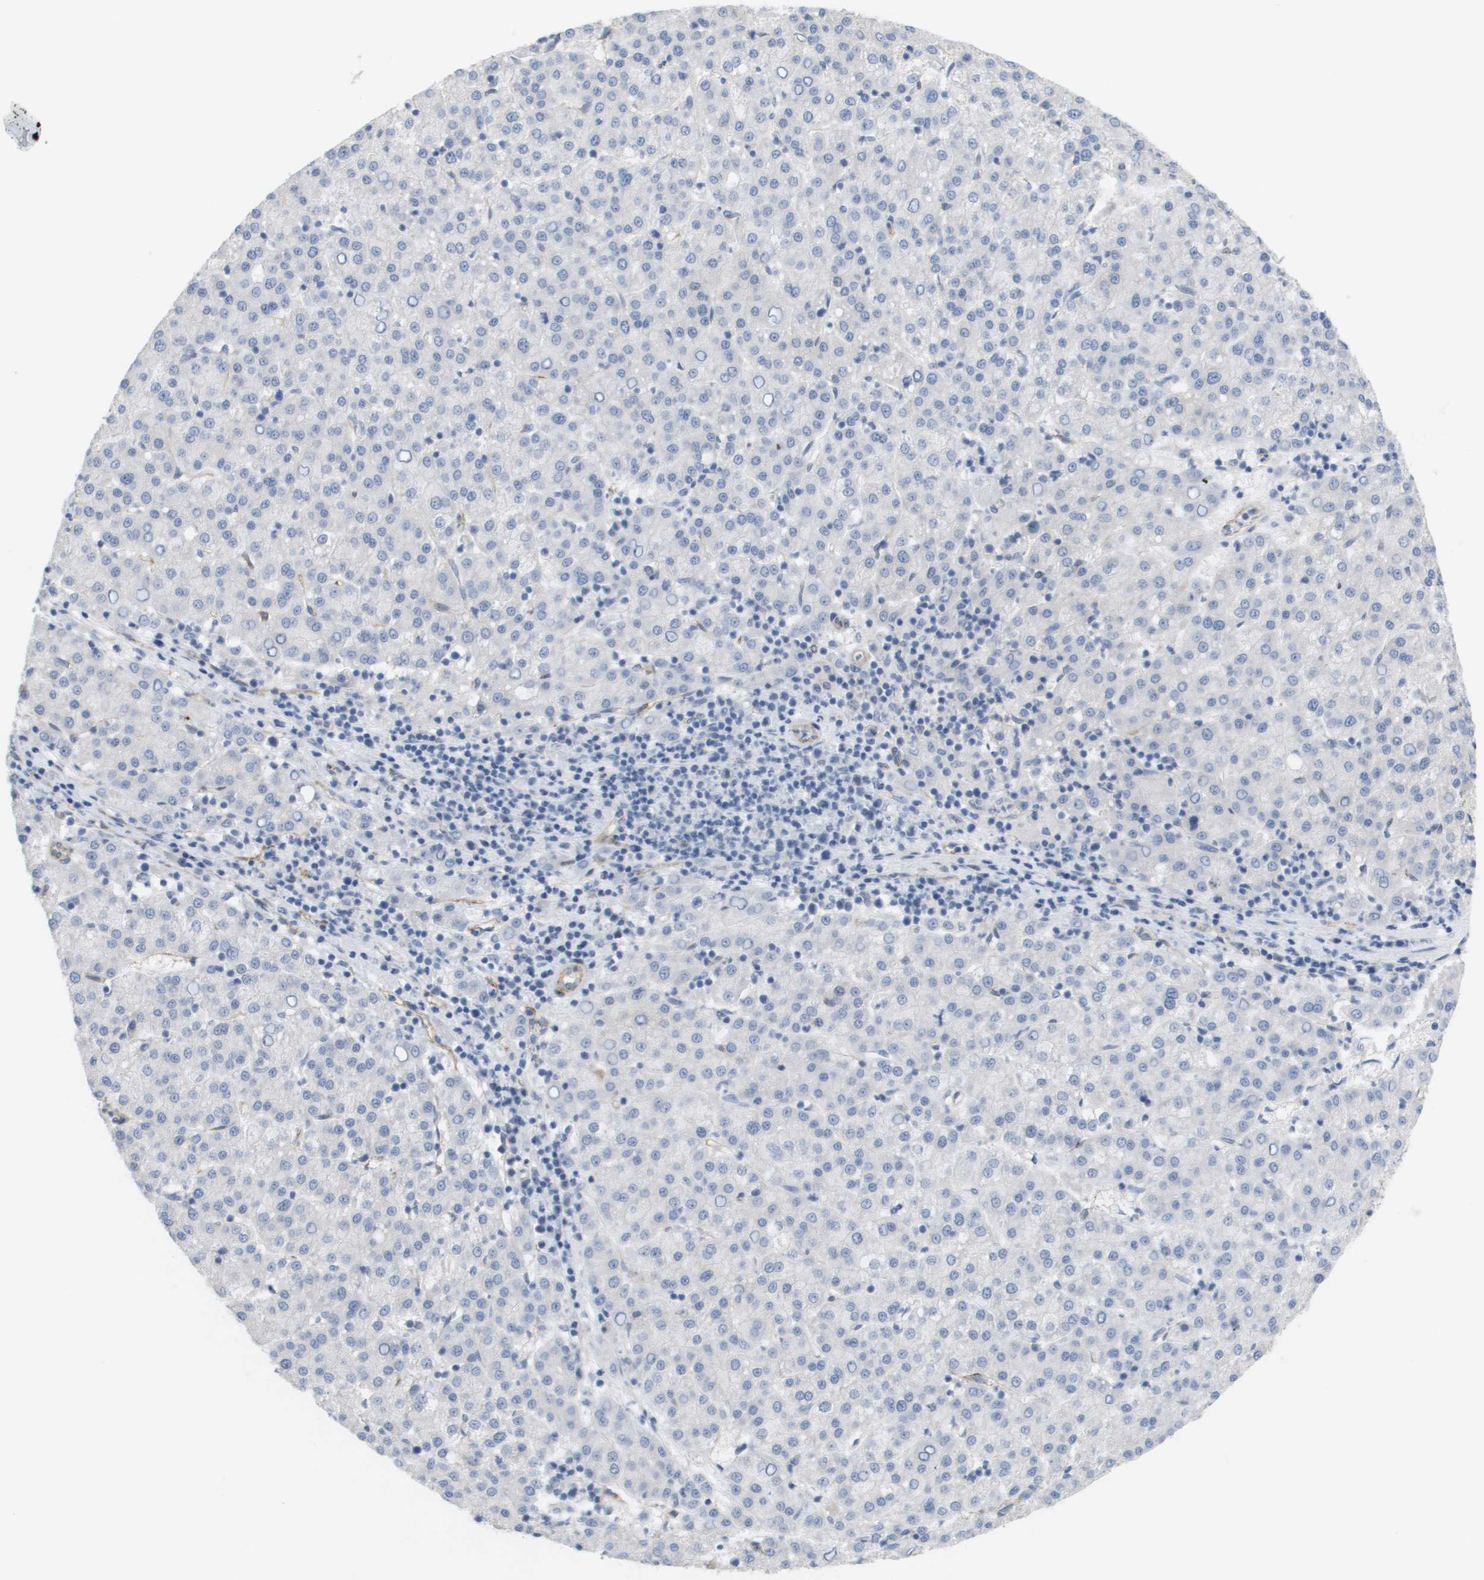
{"staining": {"intensity": "negative", "quantity": "none", "location": "none"}, "tissue": "liver cancer", "cell_type": "Tumor cells", "image_type": "cancer", "snomed": [{"axis": "morphology", "description": "Carcinoma, Hepatocellular, NOS"}, {"axis": "topography", "description": "Liver"}], "caption": "An immunohistochemistry image of liver cancer is shown. There is no staining in tumor cells of liver cancer.", "gene": "ANGPT2", "patient": {"sex": "female", "age": 58}}